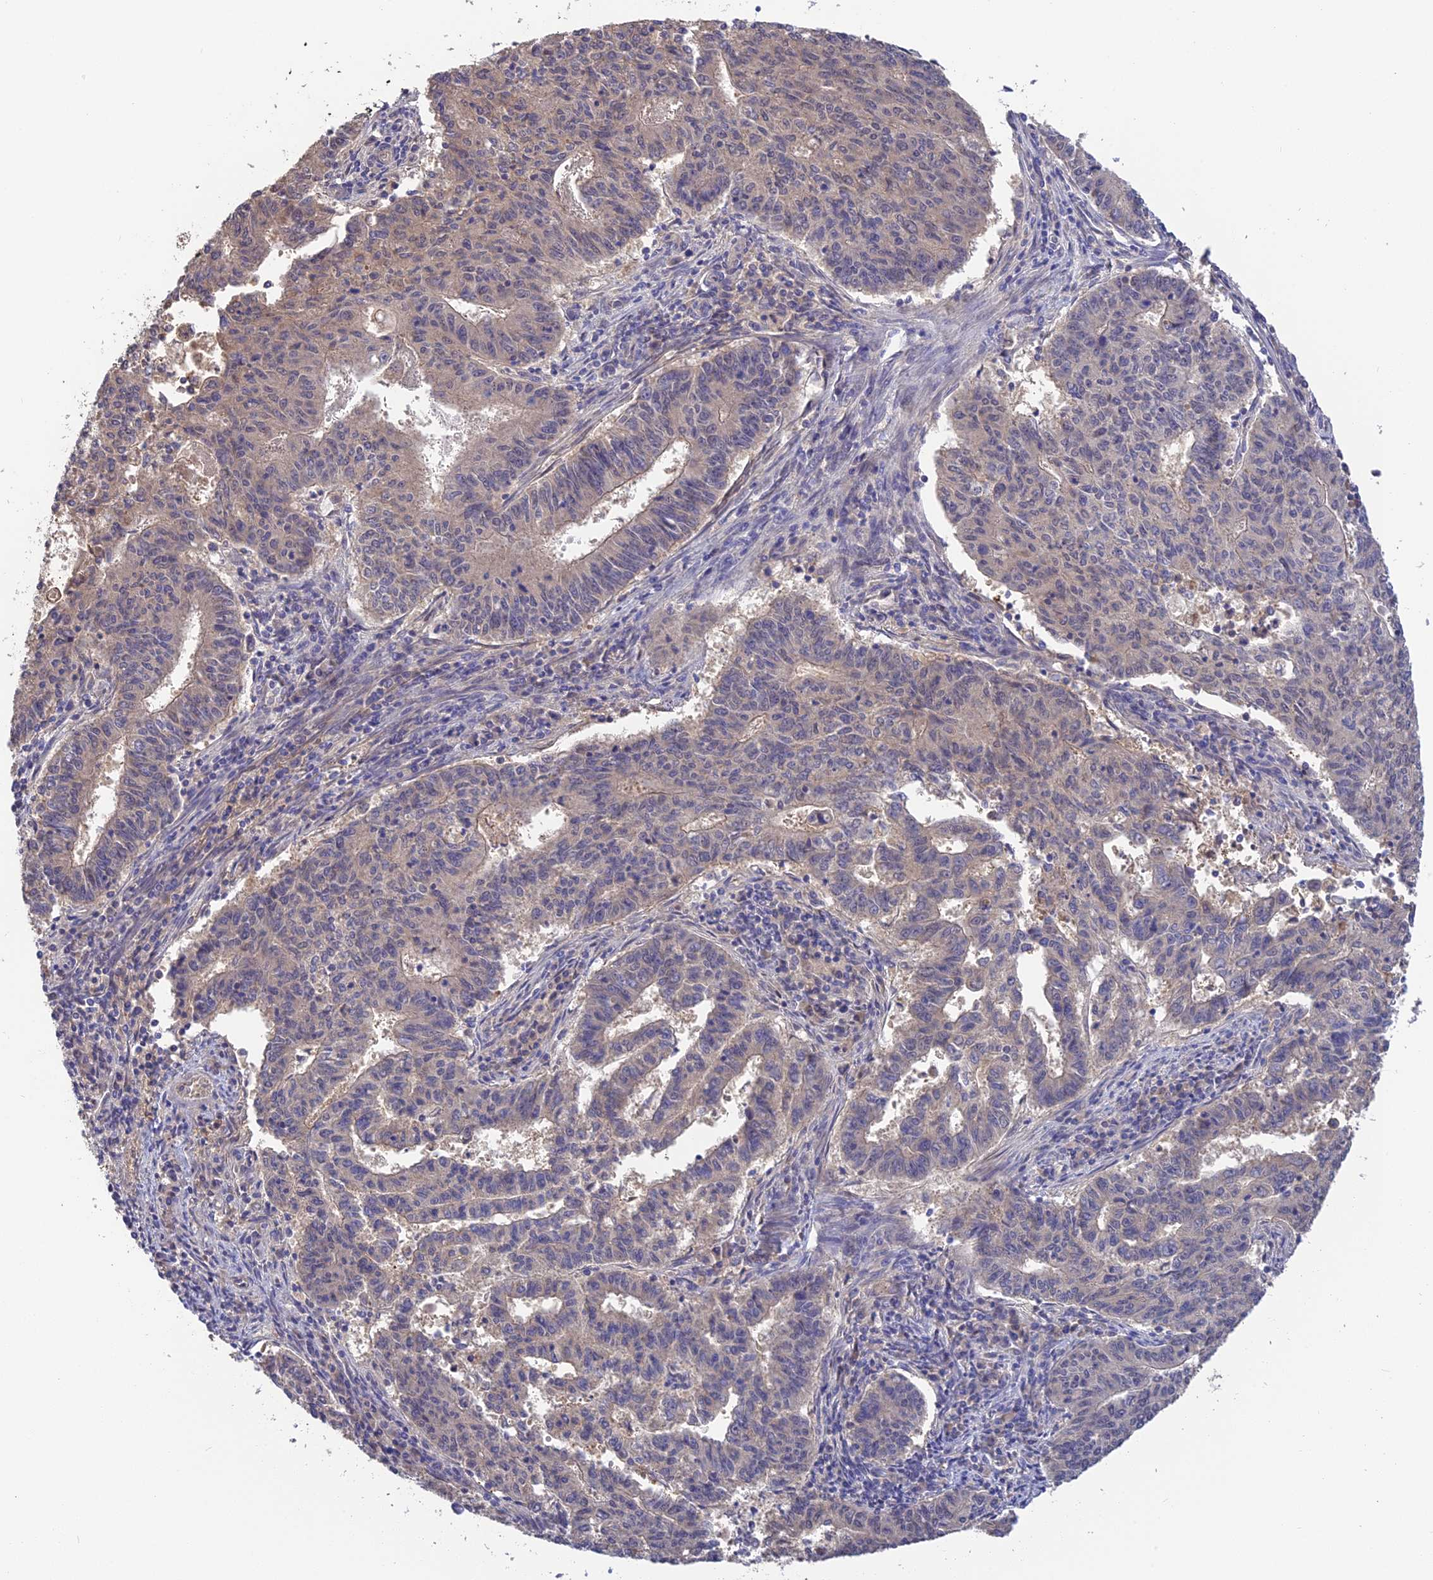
{"staining": {"intensity": "moderate", "quantity": "<25%", "location": "cytoplasmic/membranous"}, "tissue": "endometrial cancer", "cell_type": "Tumor cells", "image_type": "cancer", "snomed": [{"axis": "morphology", "description": "Adenocarcinoma, NOS"}, {"axis": "topography", "description": "Endometrium"}], "caption": "Moderate cytoplasmic/membranous staining is present in about <25% of tumor cells in endometrial cancer (adenocarcinoma).", "gene": "PZP", "patient": {"sex": "female", "age": 59}}